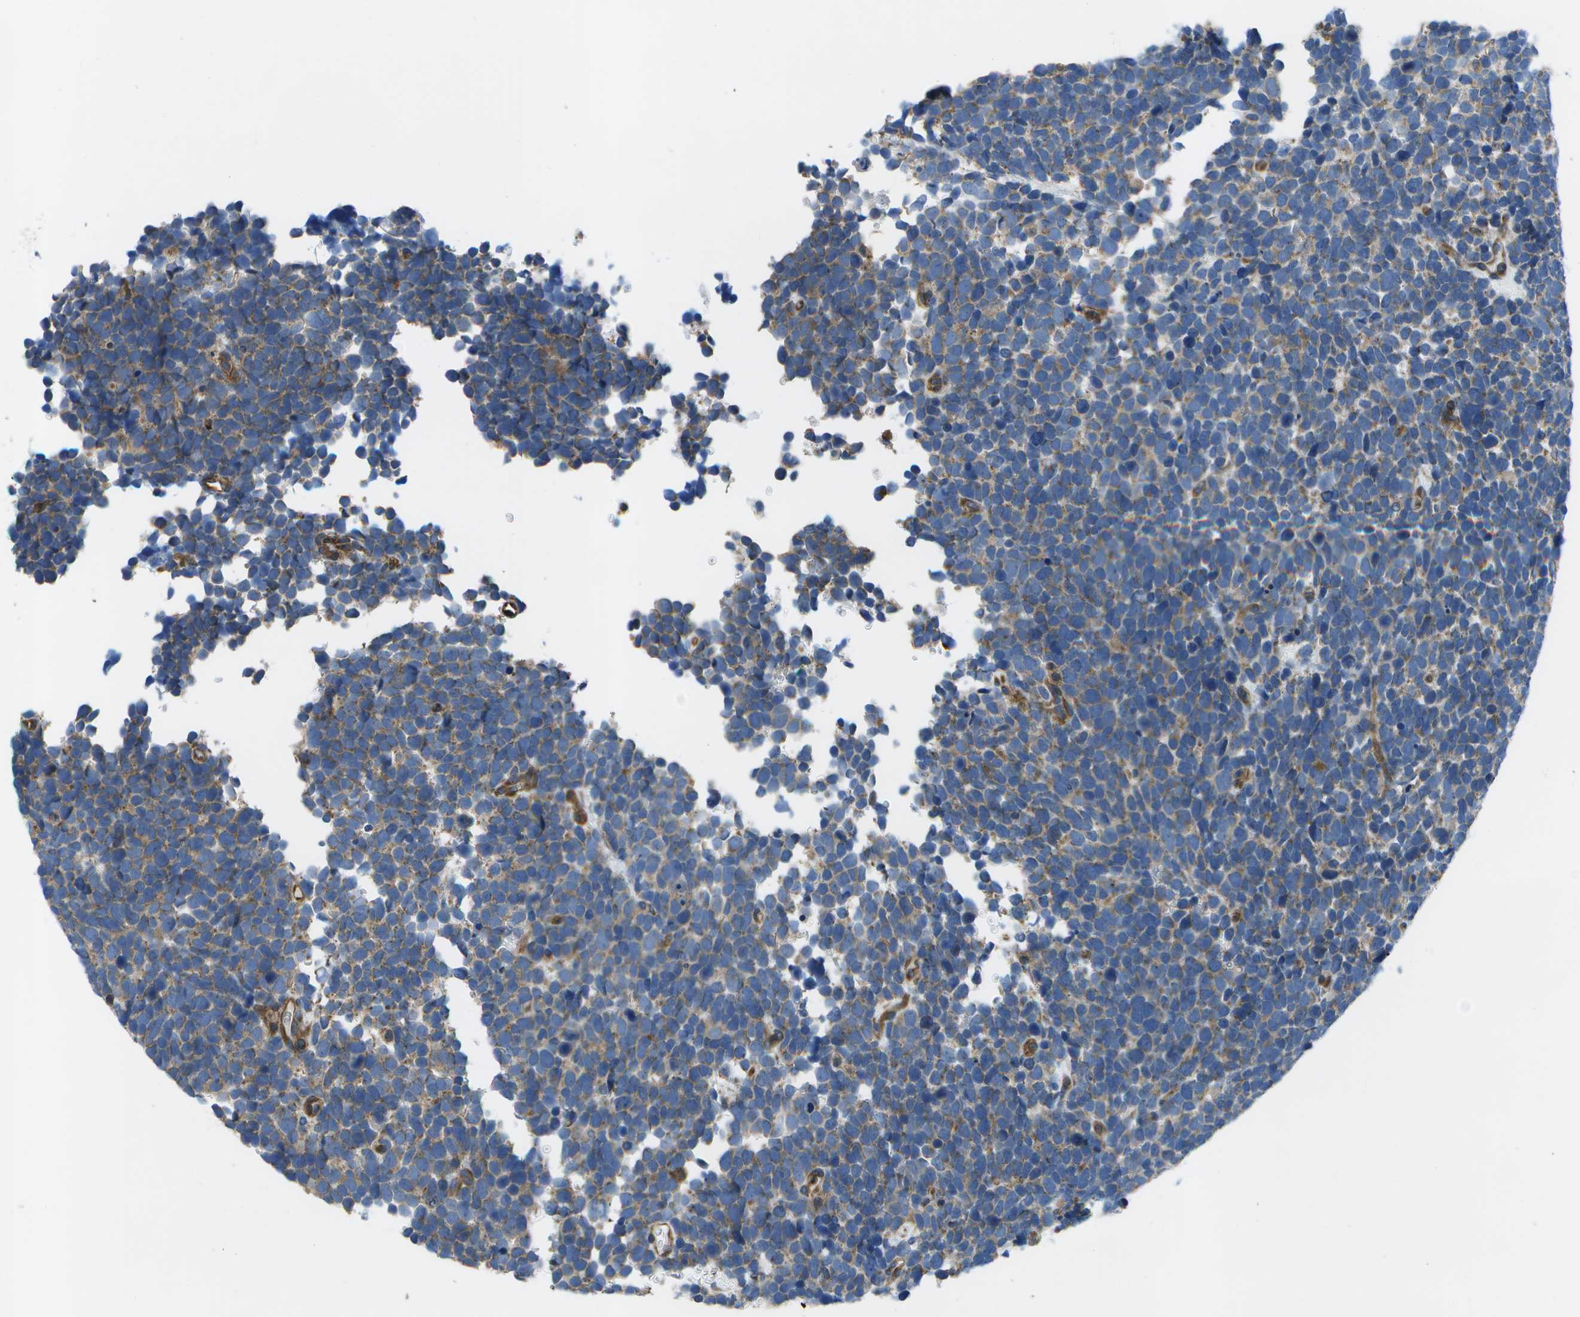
{"staining": {"intensity": "weak", "quantity": "25%-75%", "location": "cytoplasmic/membranous"}, "tissue": "urothelial cancer", "cell_type": "Tumor cells", "image_type": "cancer", "snomed": [{"axis": "morphology", "description": "Urothelial carcinoma, High grade"}, {"axis": "topography", "description": "Urinary bladder"}], "caption": "Immunohistochemistry staining of urothelial cancer, which reveals low levels of weak cytoplasmic/membranous positivity in about 25%-75% of tumor cells indicating weak cytoplasmic/membranous protein expression. The staining was performed using DAB (3,3'-diaminobenzidine) (brown) for protein detection and nuclei were counterstained in hematoxylin (blue).", "gene": "MVK", "patient": {"sex": "female", "age": 82}}